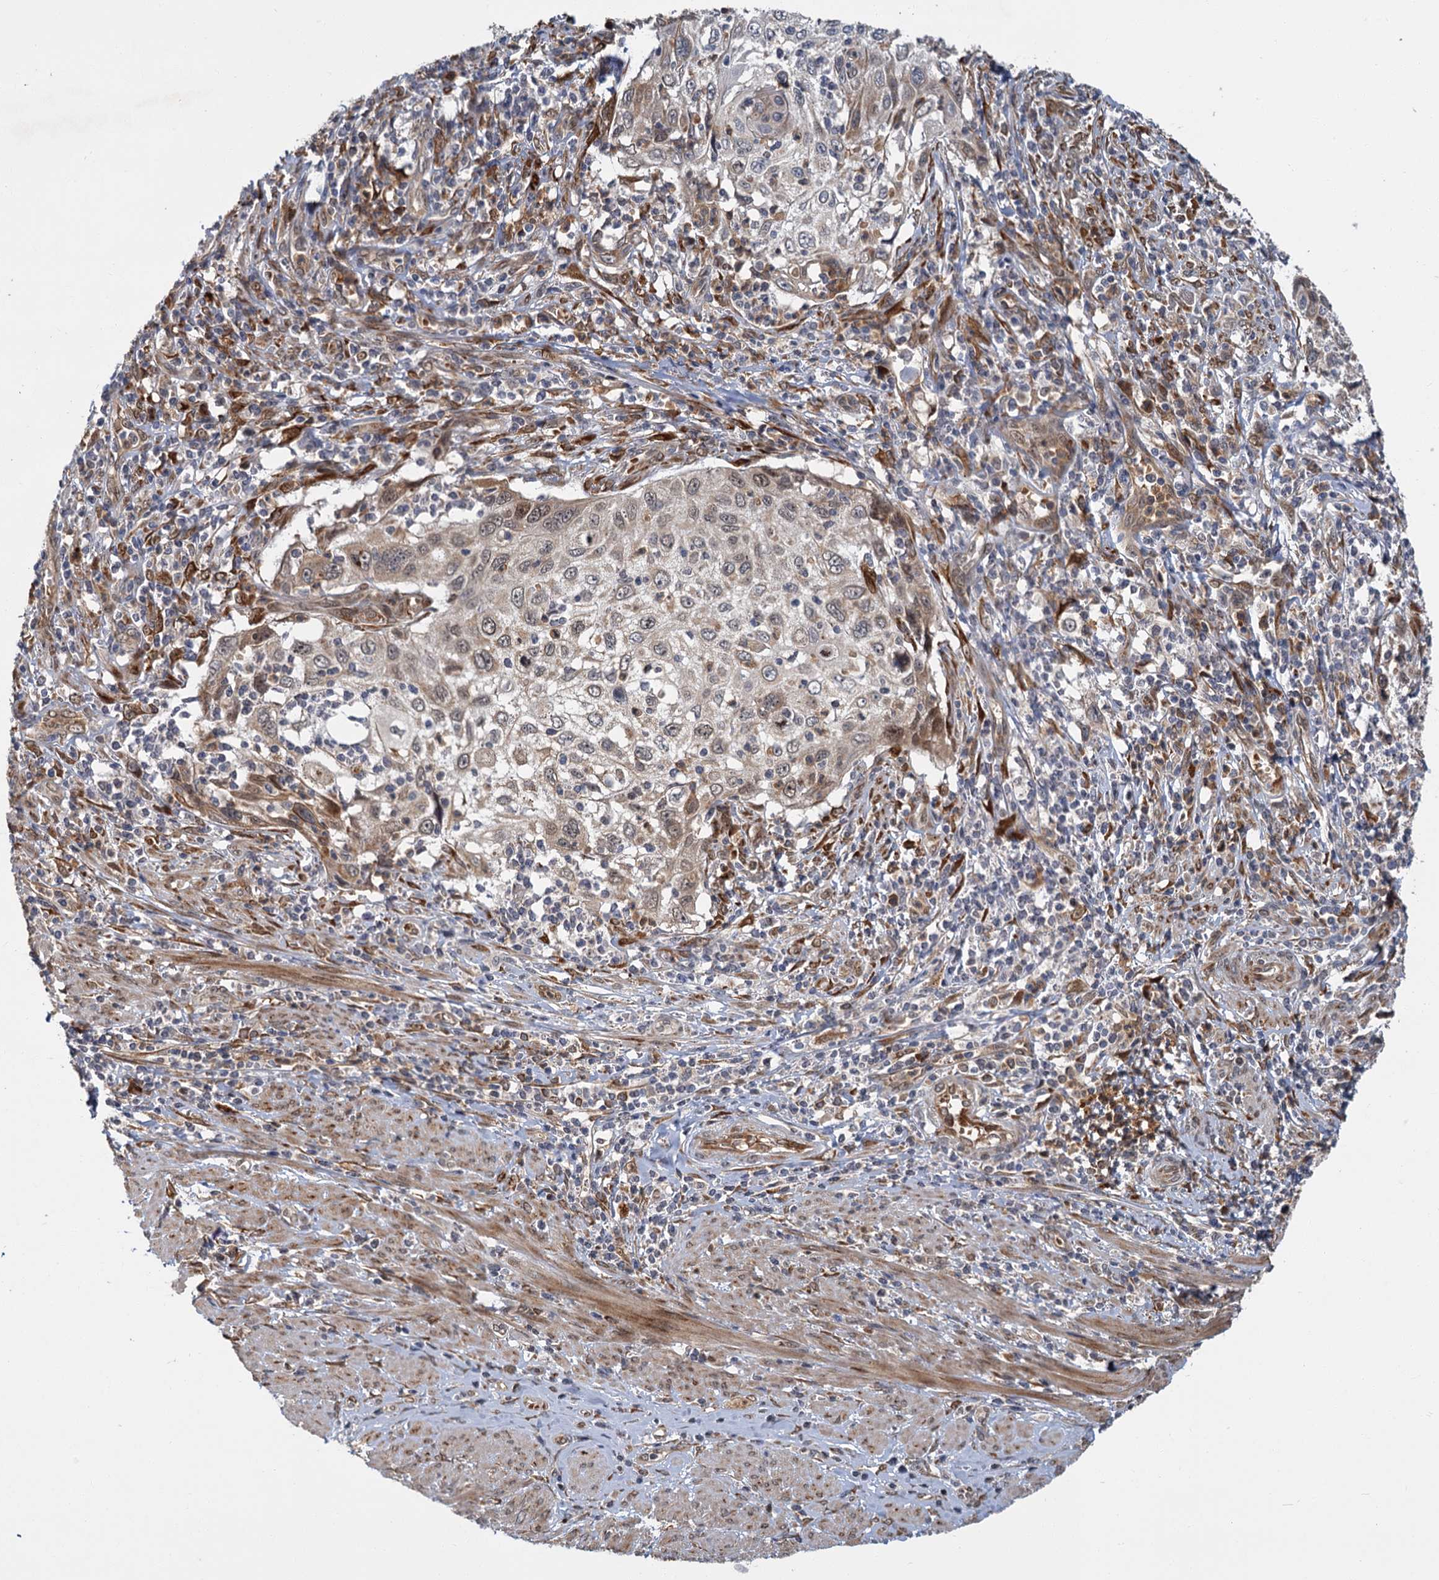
{"staining": {"intensity": "moderate", "quantity": "<25%", "location": "cytoplasmic/membranous"}, "tissue": "cervical cancer", "cell_type": "Tumor cells", "image_type": "cancer", "snomed": [{"axis": "morphology", "description": "Squamous cell carcinoma, NOS"}, {"axis": "topography", "description": "Cervix"}], "caption": "Protein expression analysis of cervical cancer shows moderate cytoplasmic/membranous expression in approximately <25% of tumor cells. (Brightfield microscopy of DAB IHC at high magnification).", "gene": "APBA2", "patient": {"sex": "female", "age": 70}}